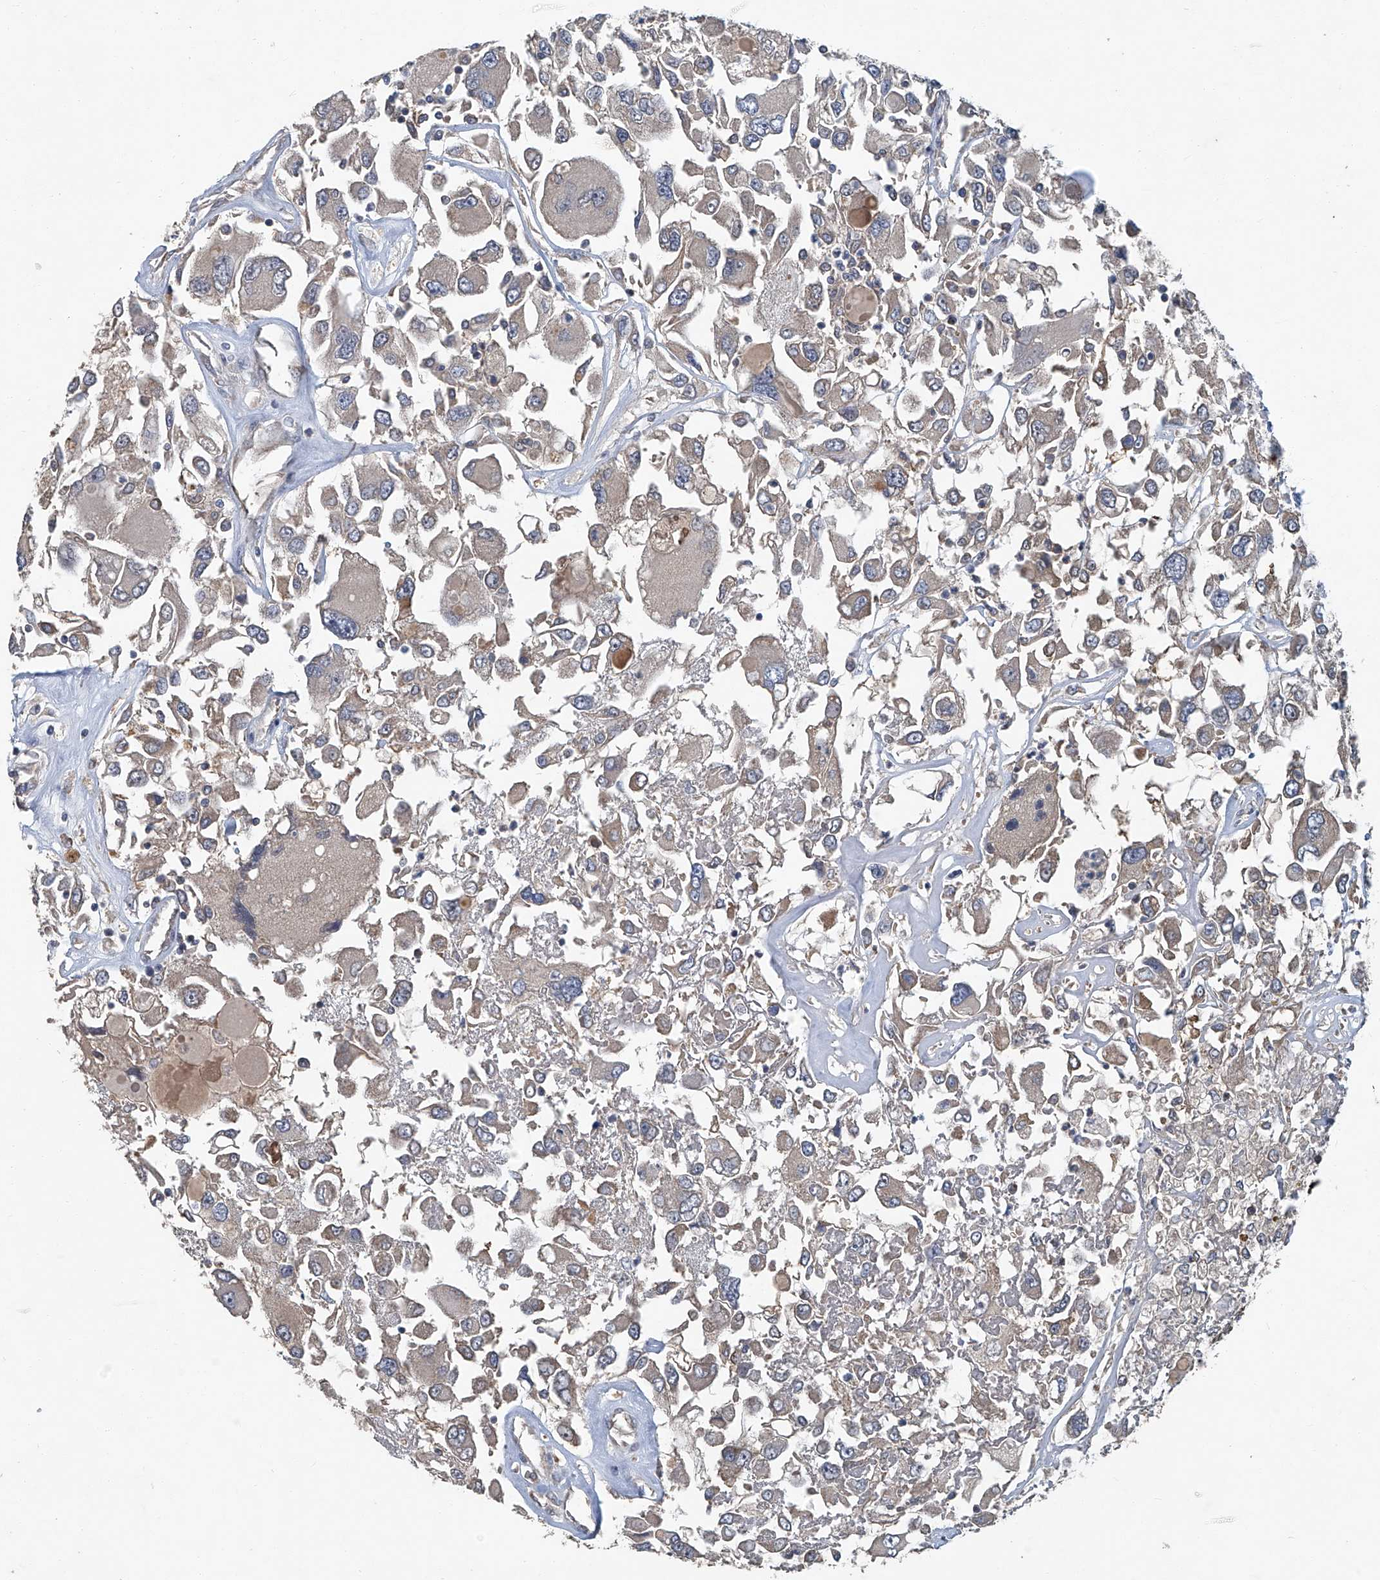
{"staining": {"intensity": "negative", "quantity": "none", "location": "none"}, "tissue": "renal cancer", "cell_type": "Tumor cells", "image_type": "cancer", "snomed": [{"axis": "morphology", "description": "Adenocarcinoma, NOS"}, {"axis": "topography", "description": "Kidney"}], "caption": "There is no significant expression in tumor cells of renal cancer.", "gene": "ANKRD34A", "patient": {"sex": "female", "age": 52}}